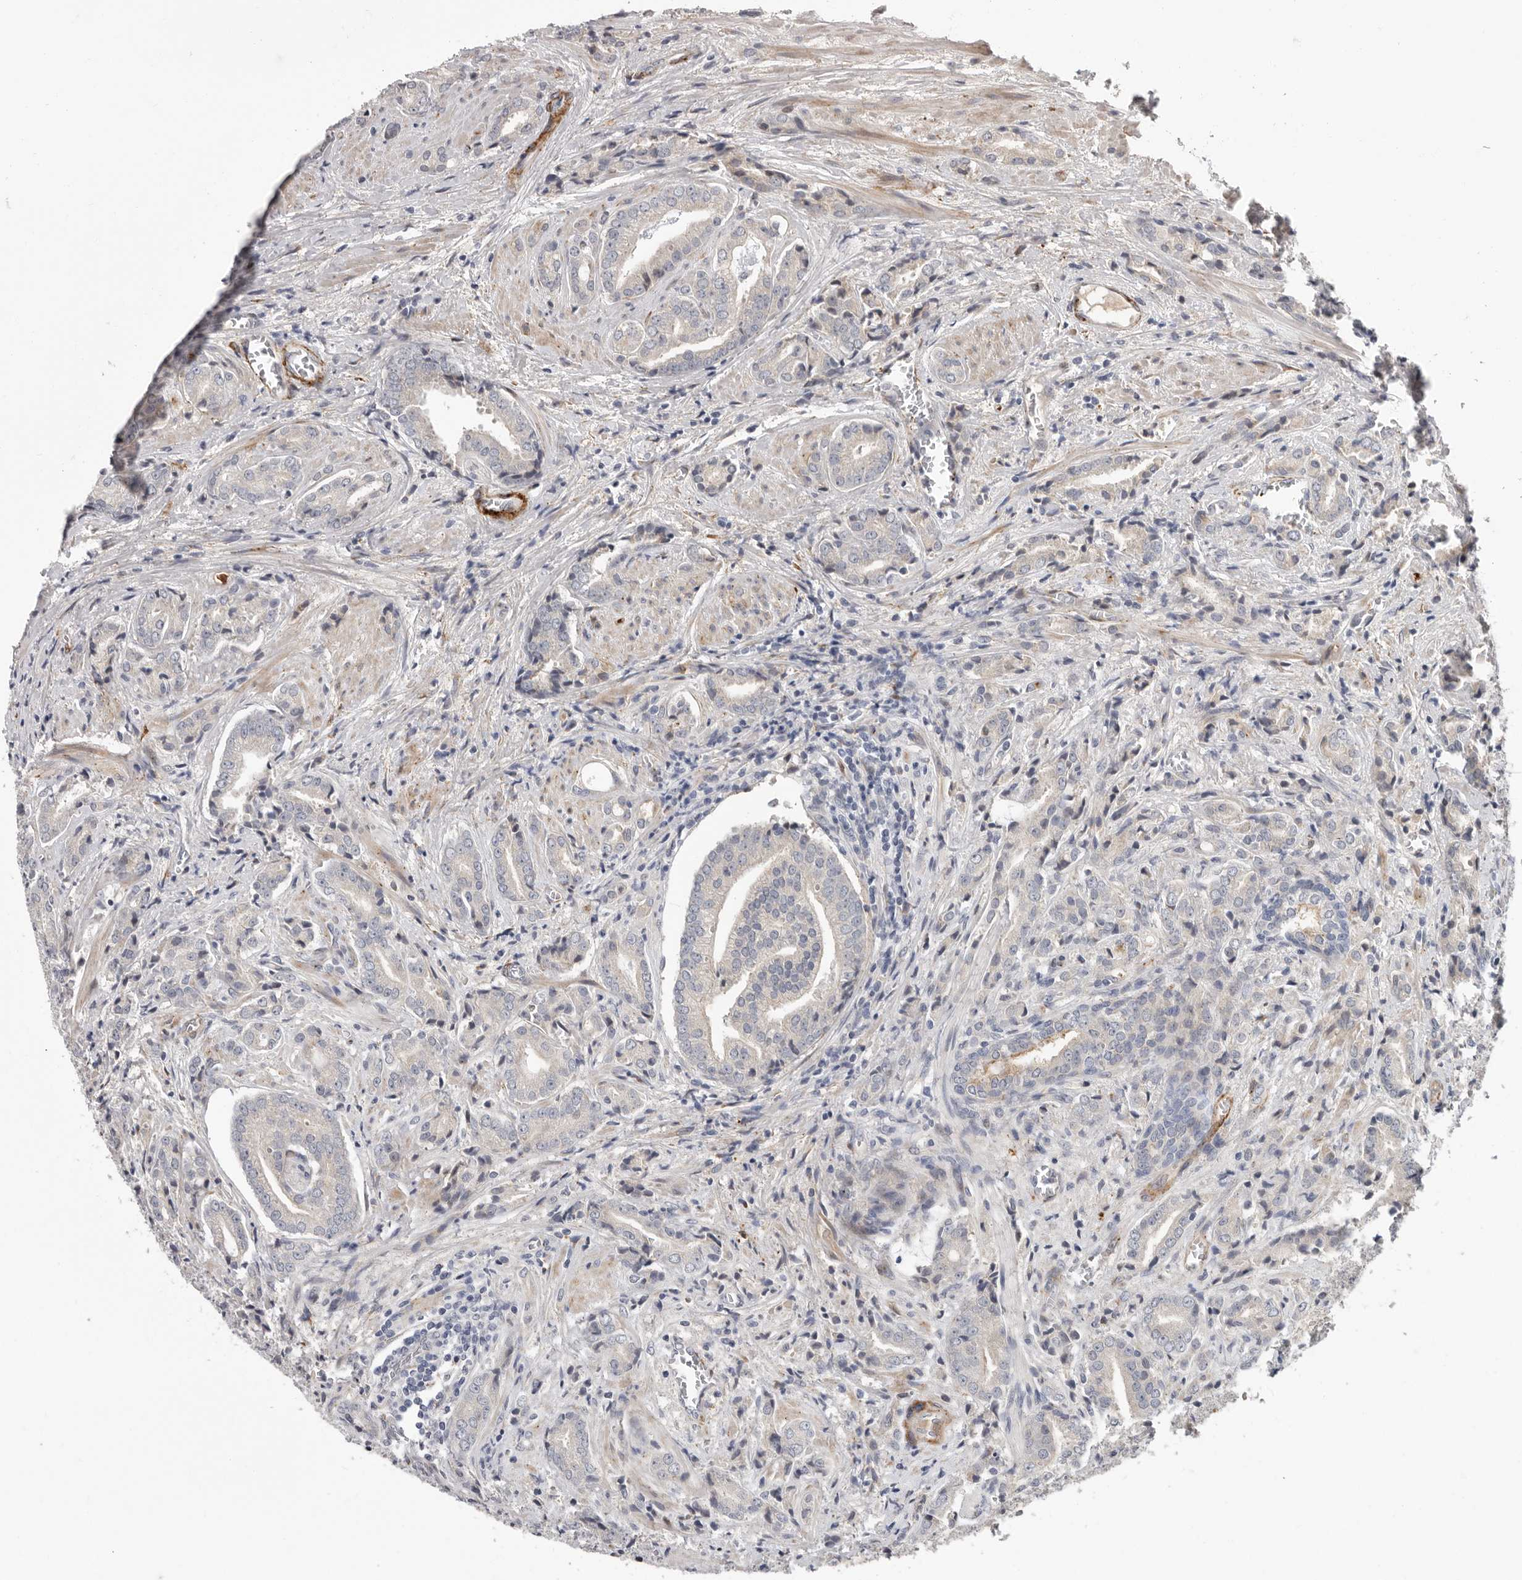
{"staining": {"intensity": "moderate", "quantity": "<25%", "location": "cytoplasmic/membranous"}, "tissue": "prostate cancer", "cell_type": "Tumor cells", "image_type": "cancer", "snomed": [{"axis": "morphology", "description": "Adenocarcinoma, High grade"}, {"axis": "topography", "description": "Prostate"}], "caption": "IHC of prostate adenocarcinoma (high-grade) shows low levels of moderate cytoplasmic/membranous expression in approximately <25% of tumor cells.", "gene": "ATXN3L", "patient": {"sex": "male", "age": 57}}